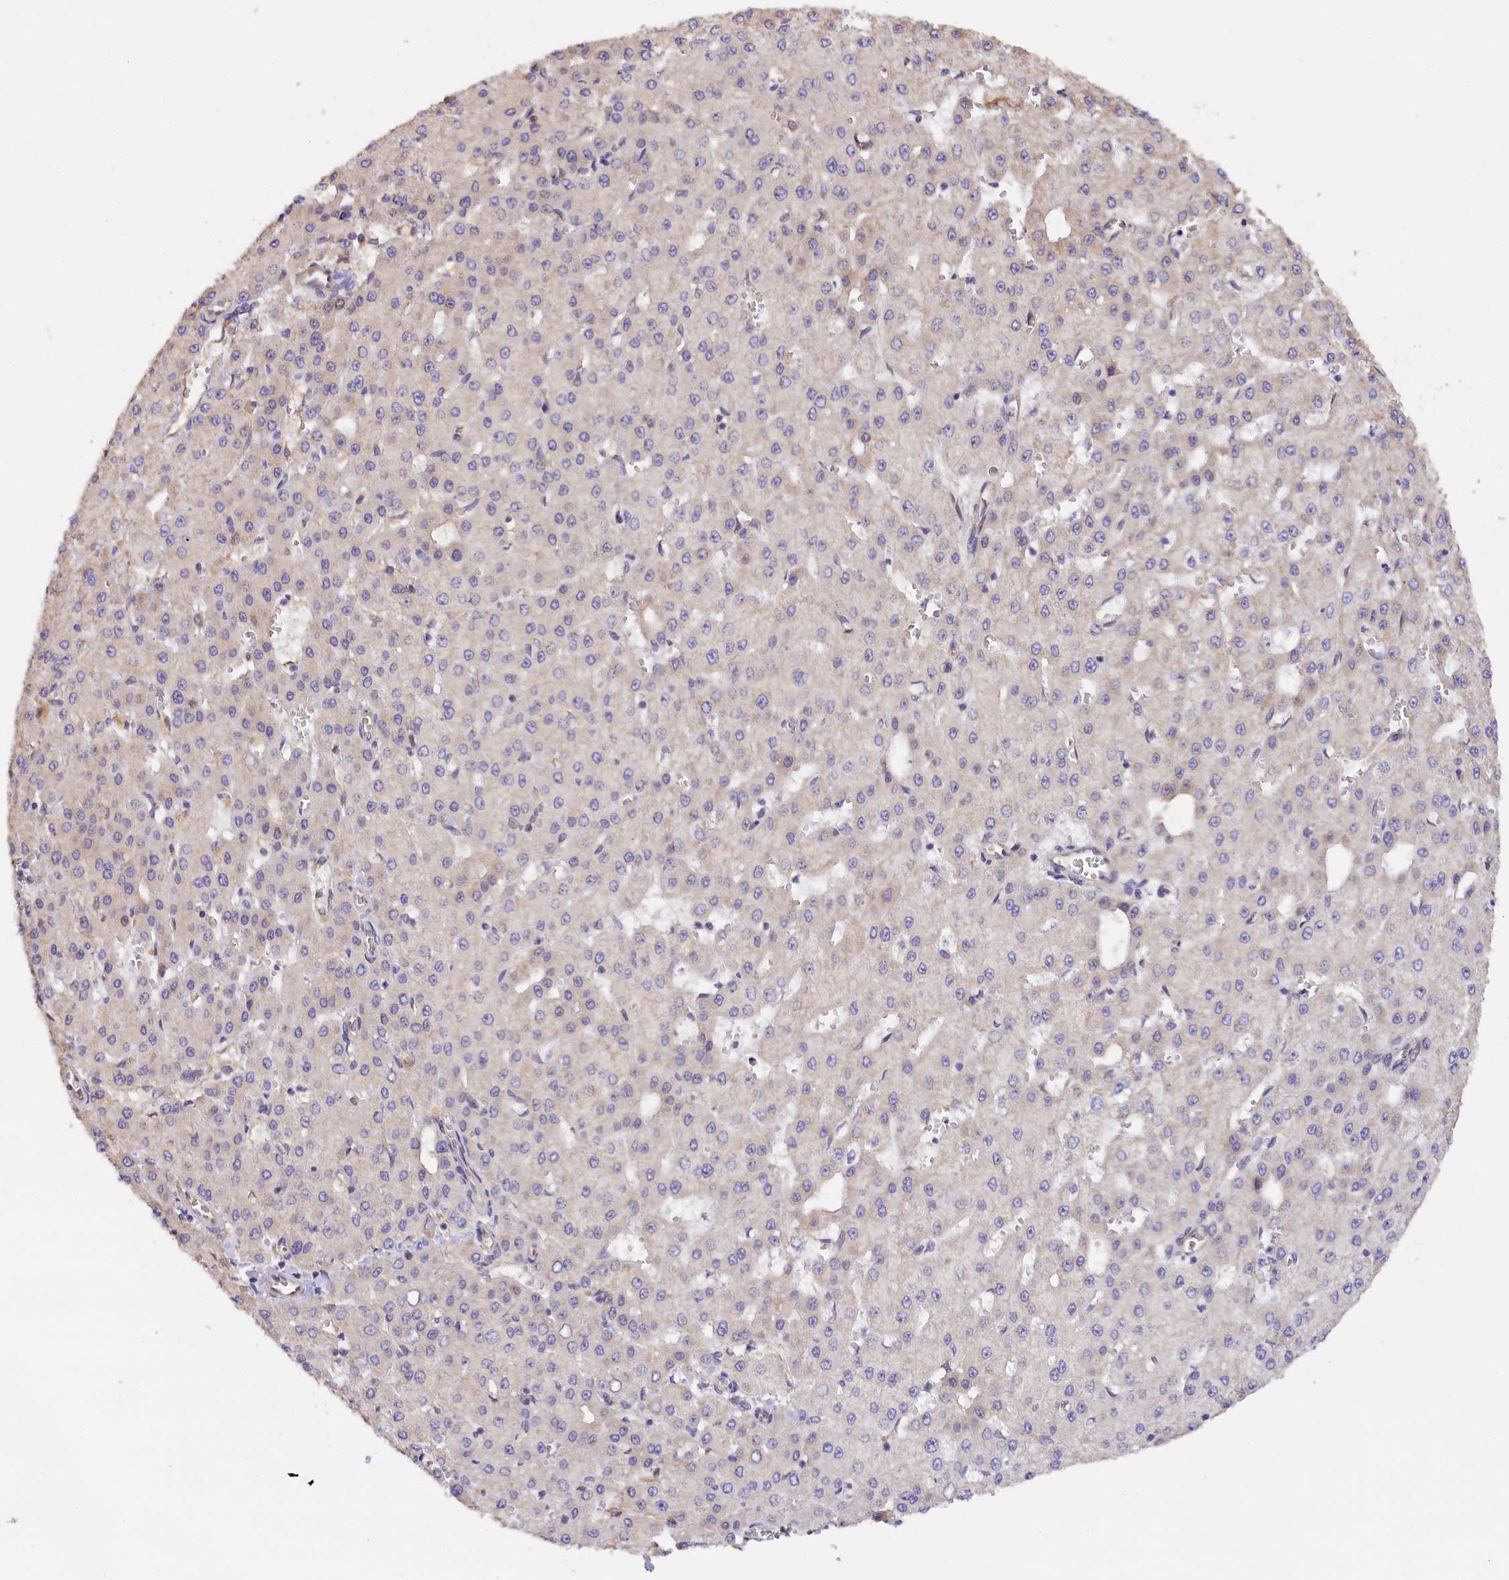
{"staining": {"intensity": "negative", "quantity": "none", "location": "none"}, "tissue": "liver cancer", "cell_type": "Tumor cells", "image_type": "cancer", "snomed": [{"axis": "morphology", "description": "Carcinoma, Hepatocellular, NOS"}, {"axis": "topography", "description": "Liver"}], "caption": "The image exhibits no significant staining in tumor cells of liver cancer (hepatocellular carcinoma).", "gene": "KATNB1", "patient": {"sex": "male", "age": 47}}